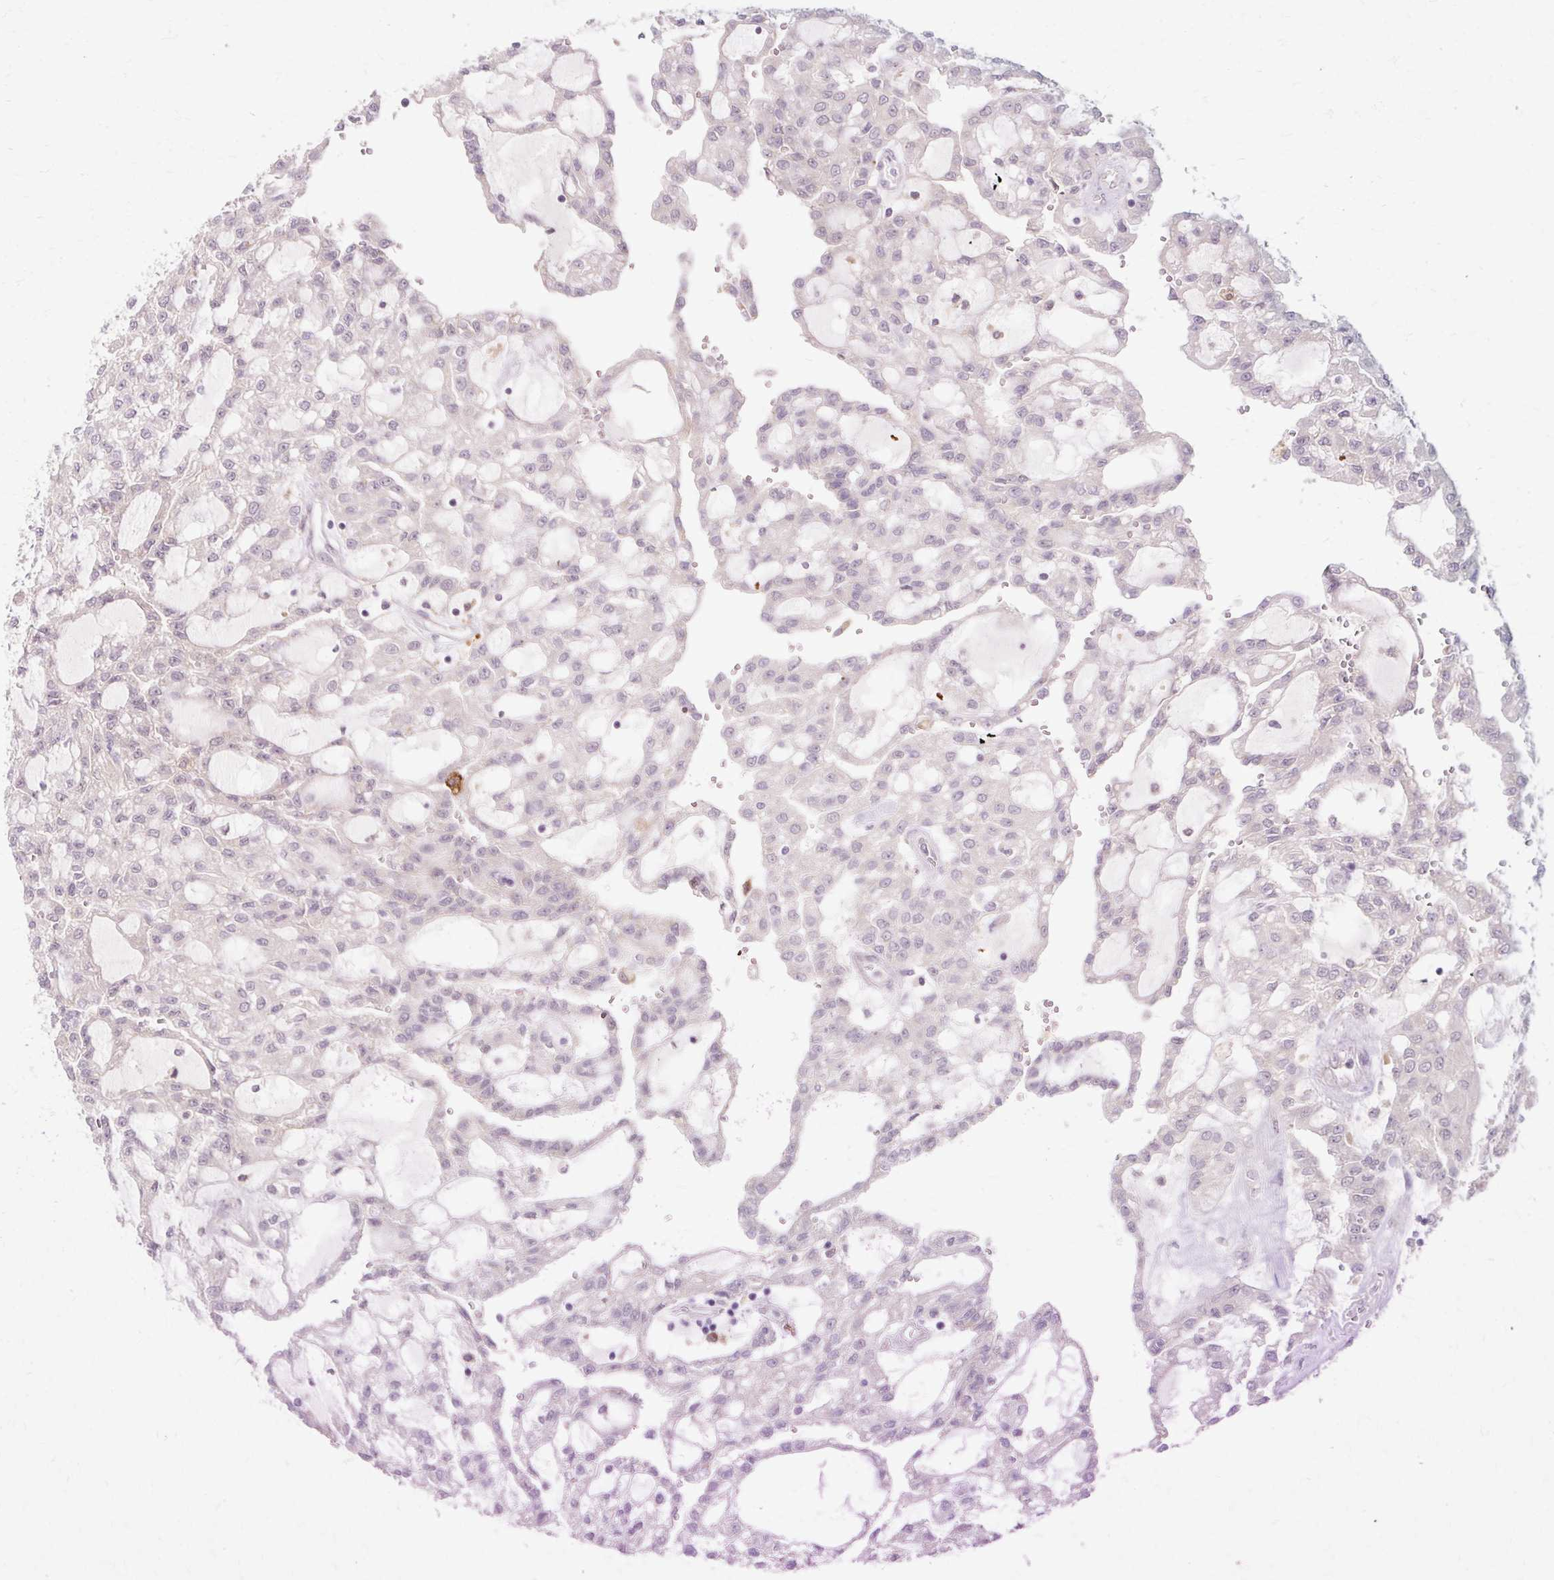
{"staining": {"intensity": "negative", "quantity": "none", "location": "none"}, "tissue": "renal cancer", "cell_type": "Tumor cells", "image_type": "cancer", "snomed": [{"axis": "morphology", "description": "Adenocarcinoma, NOS"}, {"axis": "topography", "description": "Kidney"}], "caption": "The histopathology image shows no significant staining in tumor cells of renal cancer (adenocarcinoma). Brightfield microscopy of immunohistochemistry stained with DAB (3,3'-diaminobenzidine) (brown) and hematoxylin (blue), captured at high magnification.", "gene": "GEMIN2", "patient": {"sex": "male", "age": 63}}